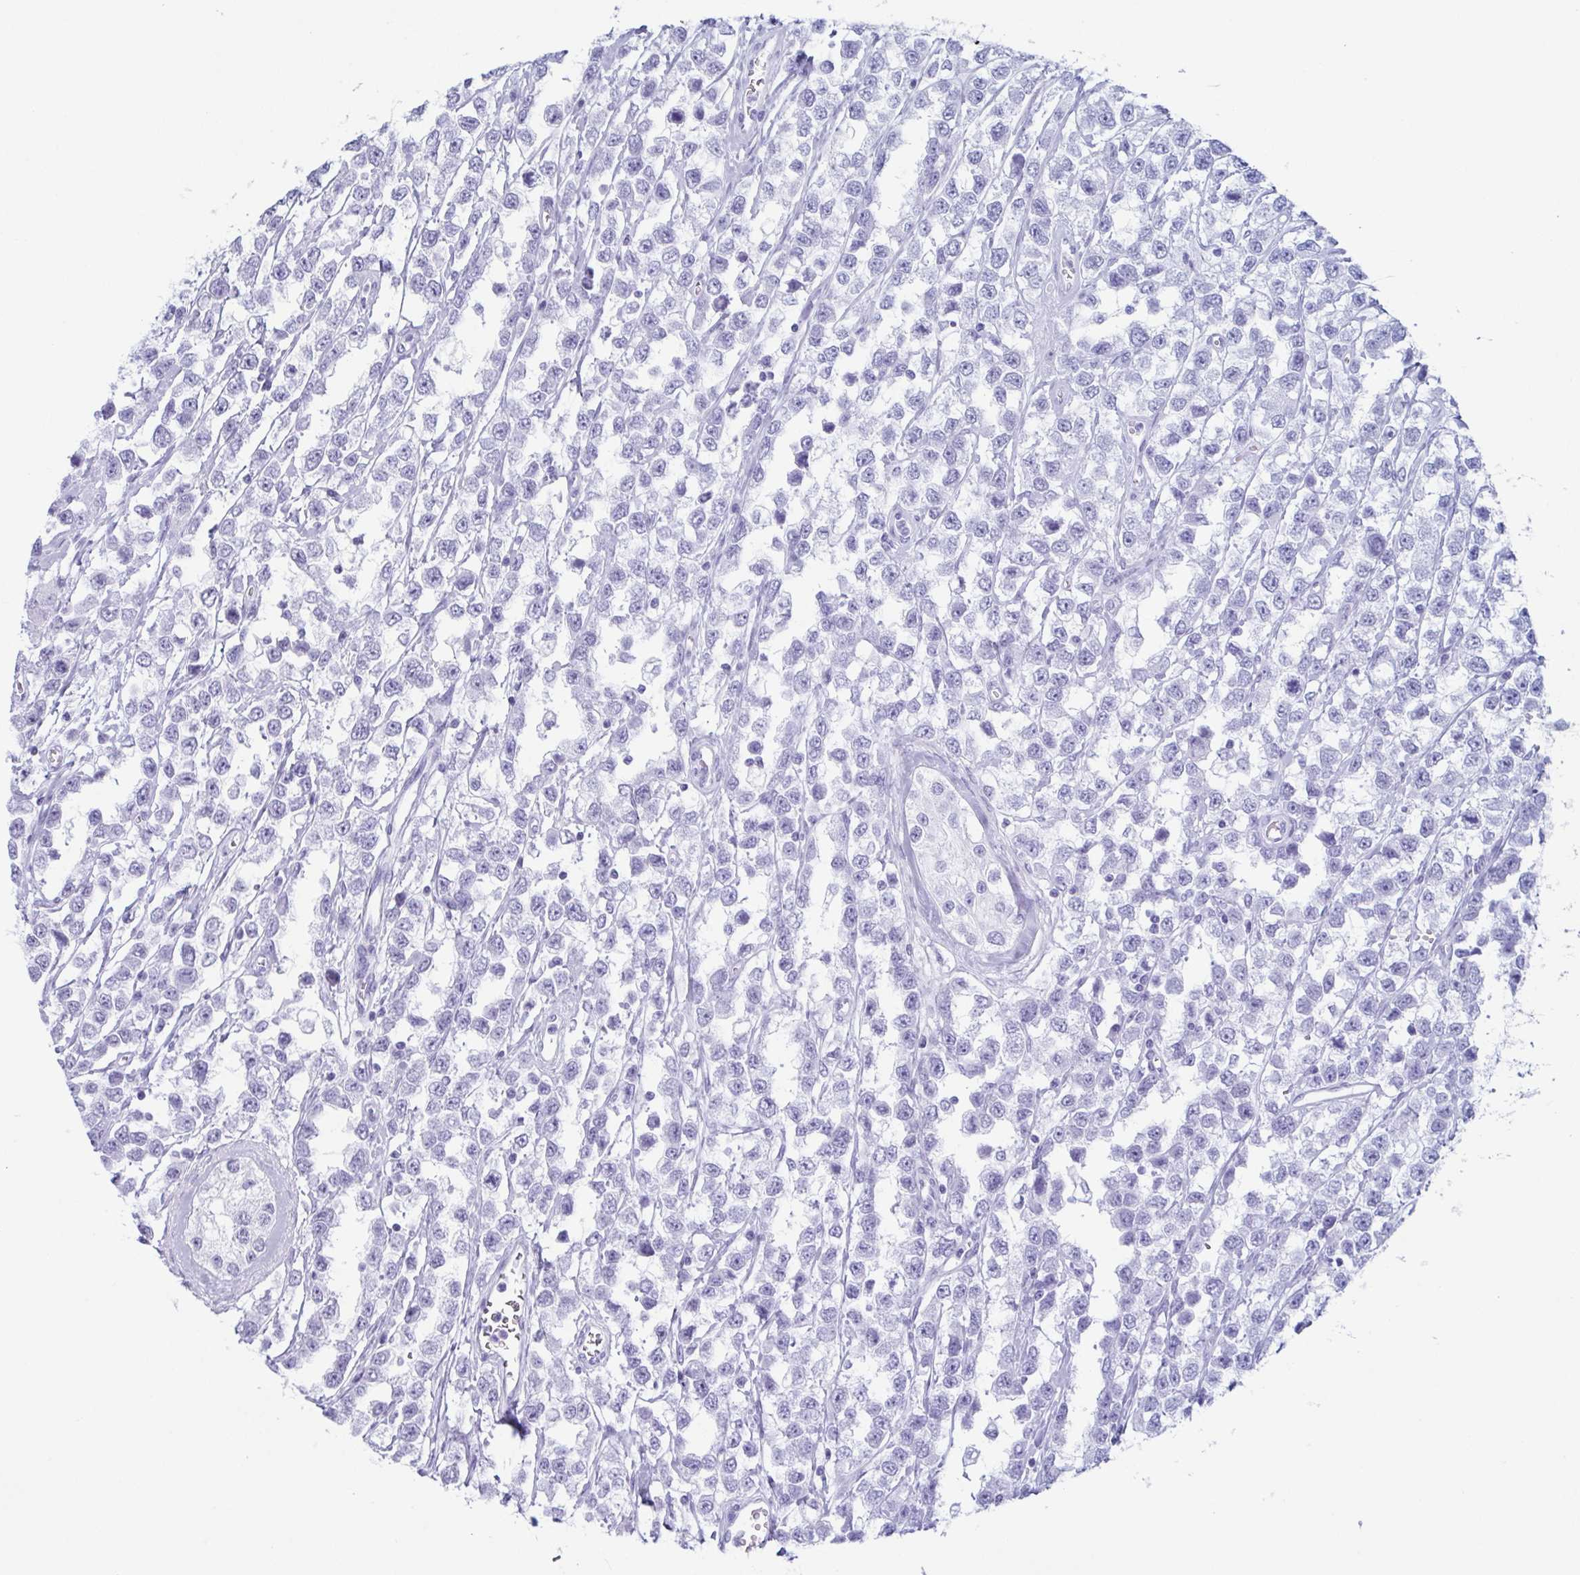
{"staining": {"intensity": "negative", "quantity": "none", "location": "none"}, "tissue": "testis cancer", "cell_type": "Tumor cells", "image_type": "cancer", "snomed": [{"axis": "morphology", "description": "Seminoma, NOS"}, {"axis": "topography", "description": "Testis"}], "caption": "Human seminoma (testis) stained for a protein using immunohistochemistry exhibits no expression in tumor cells.", "gene": "ENKUR", "patient": {"sex": "male", "age": 34}}